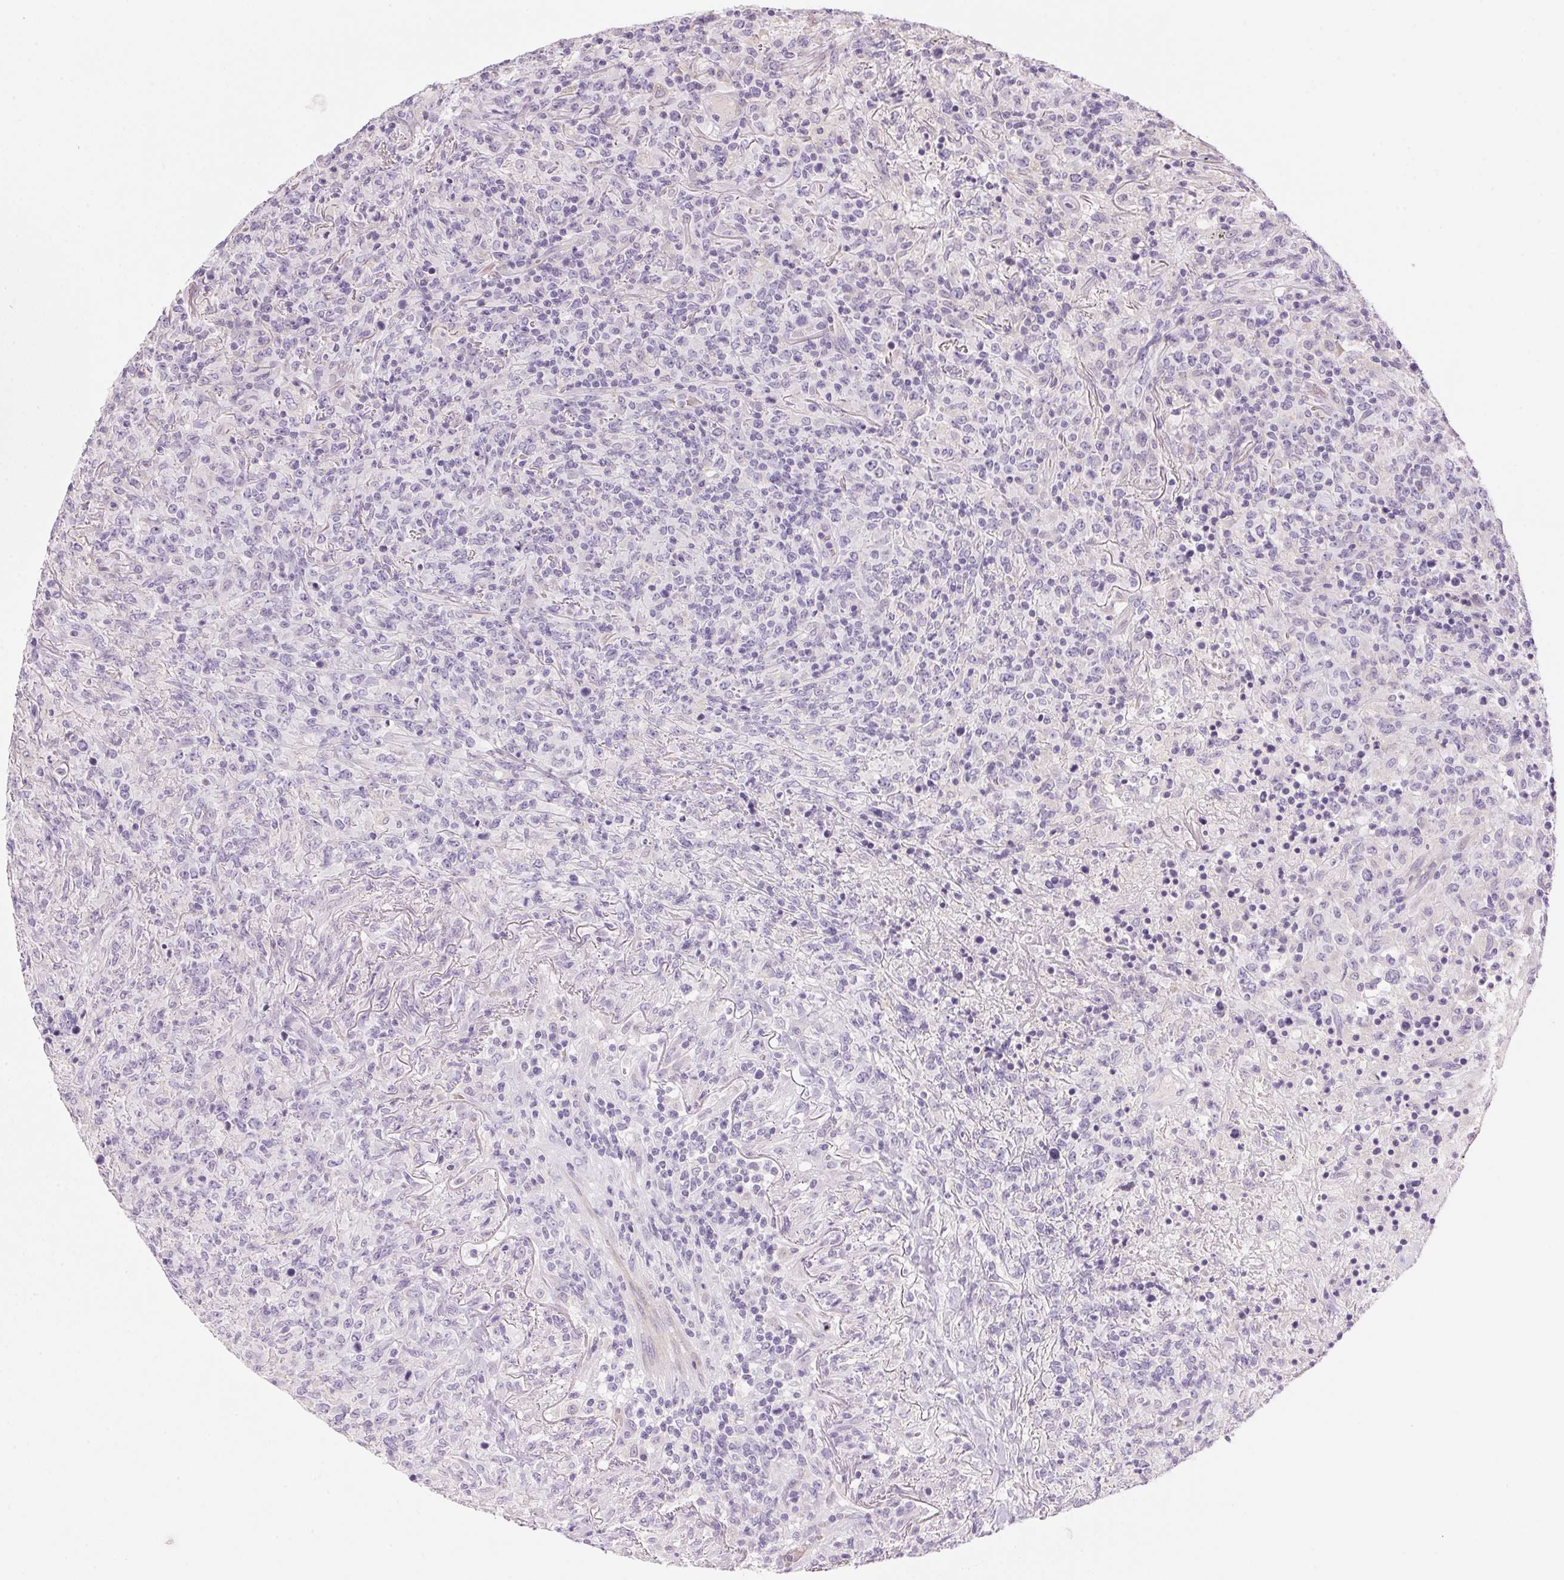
{"staining": {"intensity": "negative", "quantity": "none", "location": "none"}, "tissue": "lymphoma", "cell_type": "Tumor cells", "image_type": "cancer", "snomed": [{"axis": "morphology", "description": "Malignant lymphoma, non-Hodgkin's type, High grade"}, {"axis": "topography", "description": "Lung"}], "caption": "An immunohistochemistry (IHC) photomicrograph of lymphoma is shown. There is no staining in tumor cells of lymphoma.", "gene": "HSD17B2", "patient": {"sex": "male", "age": 79}}